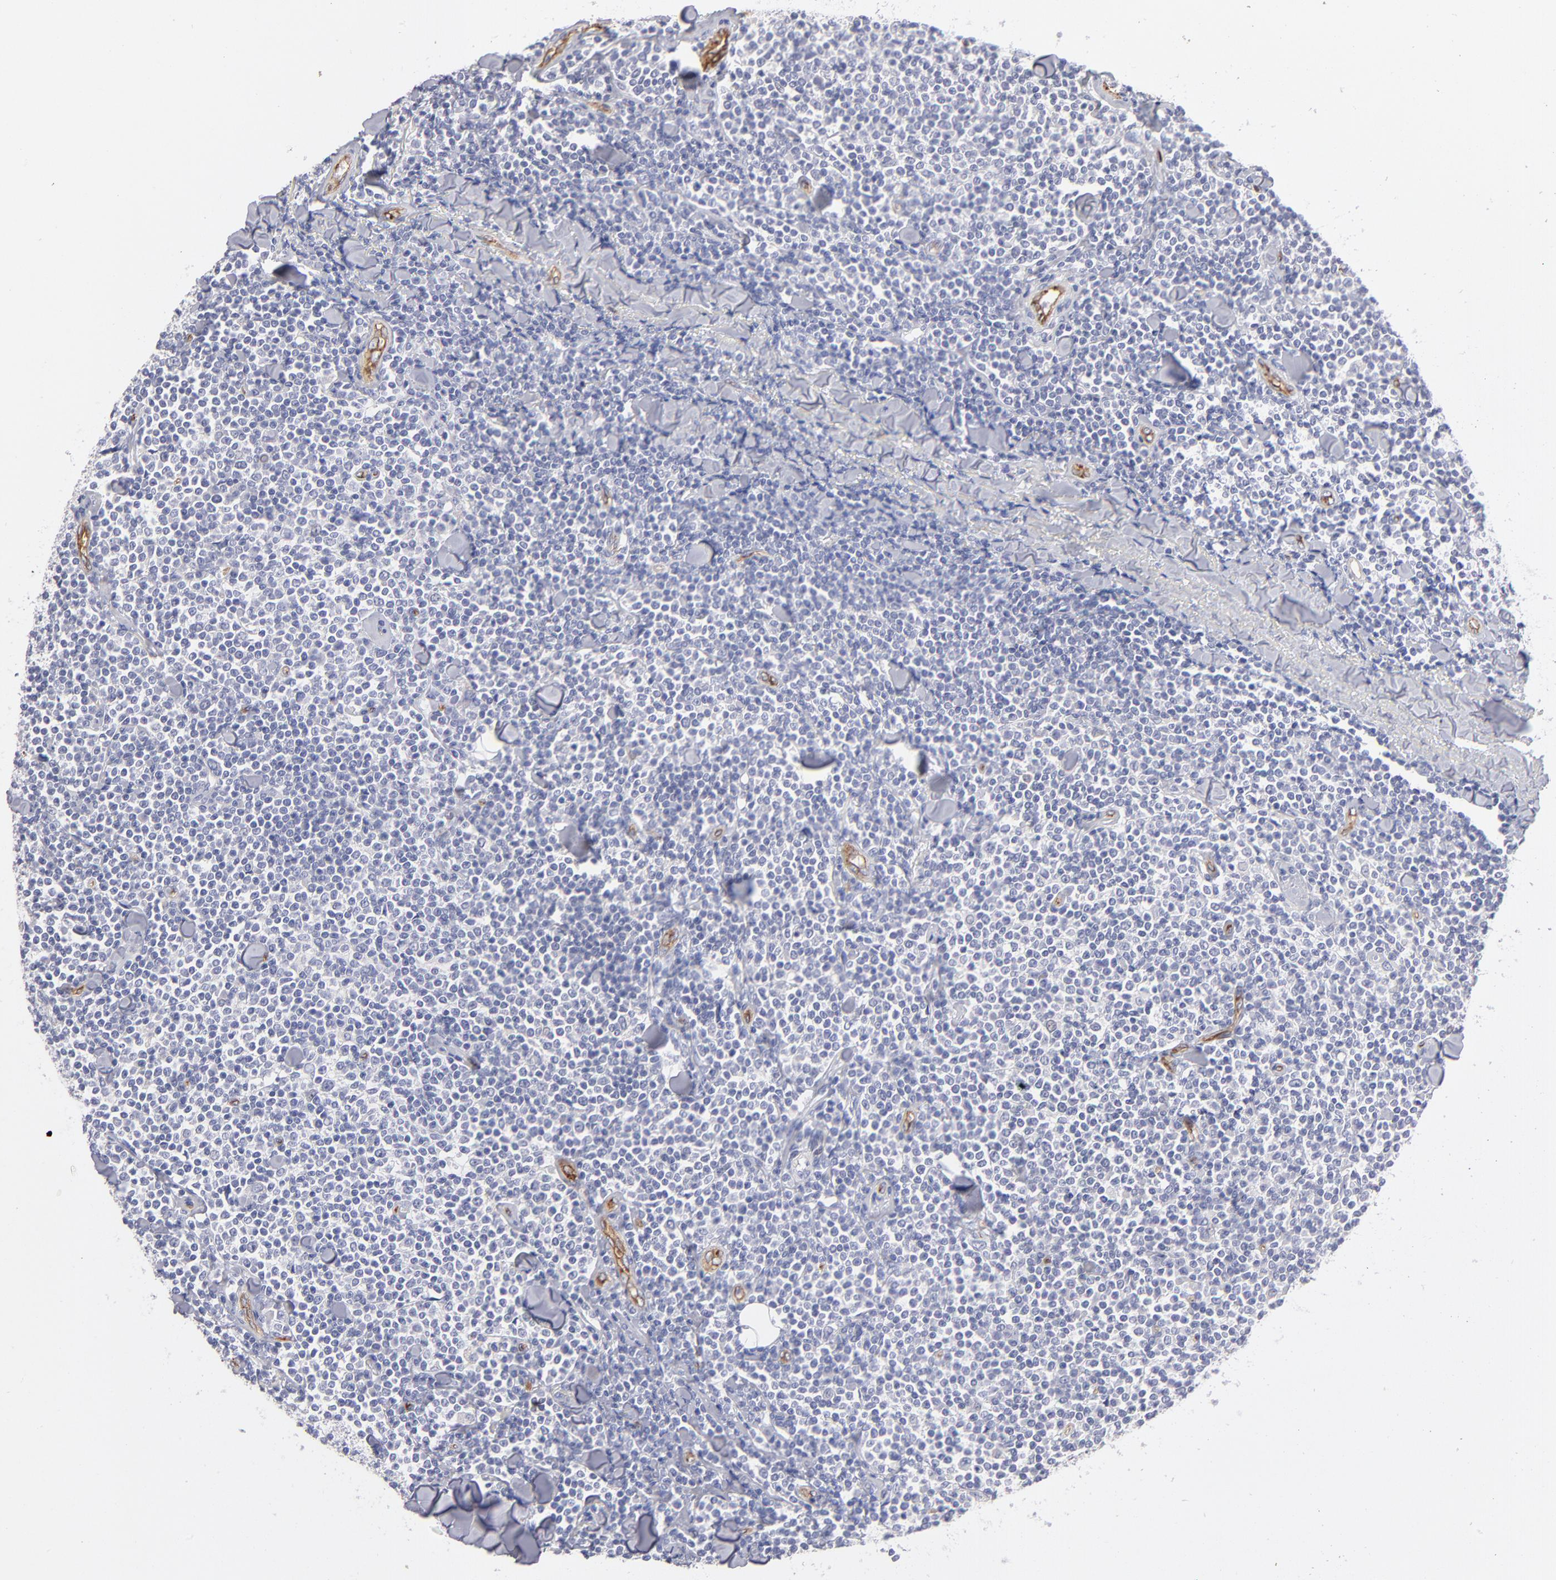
{"staining": {"intensity": "negative", "quantity": "none", "location": "none"}, "tissue": "lymphoma", "cell_type": "Tumor cells", "image_type": "cancer", "snomed": [{"axis": "morphology", "description": "Malignant lymphoma, non-Hodgkin's type, Low grade"}, {"axis": "topography", "description": "Soft tissue"}], "caption": "DAB (3,3'-diaminobenzidine) immunohistochemical staining of low-grade malignant lymphoma, non-Hodgkin's type shows no significant staining in tumor cells.", "gene": "PLVAP", "patient": {"sex": "male", "age": 92}}